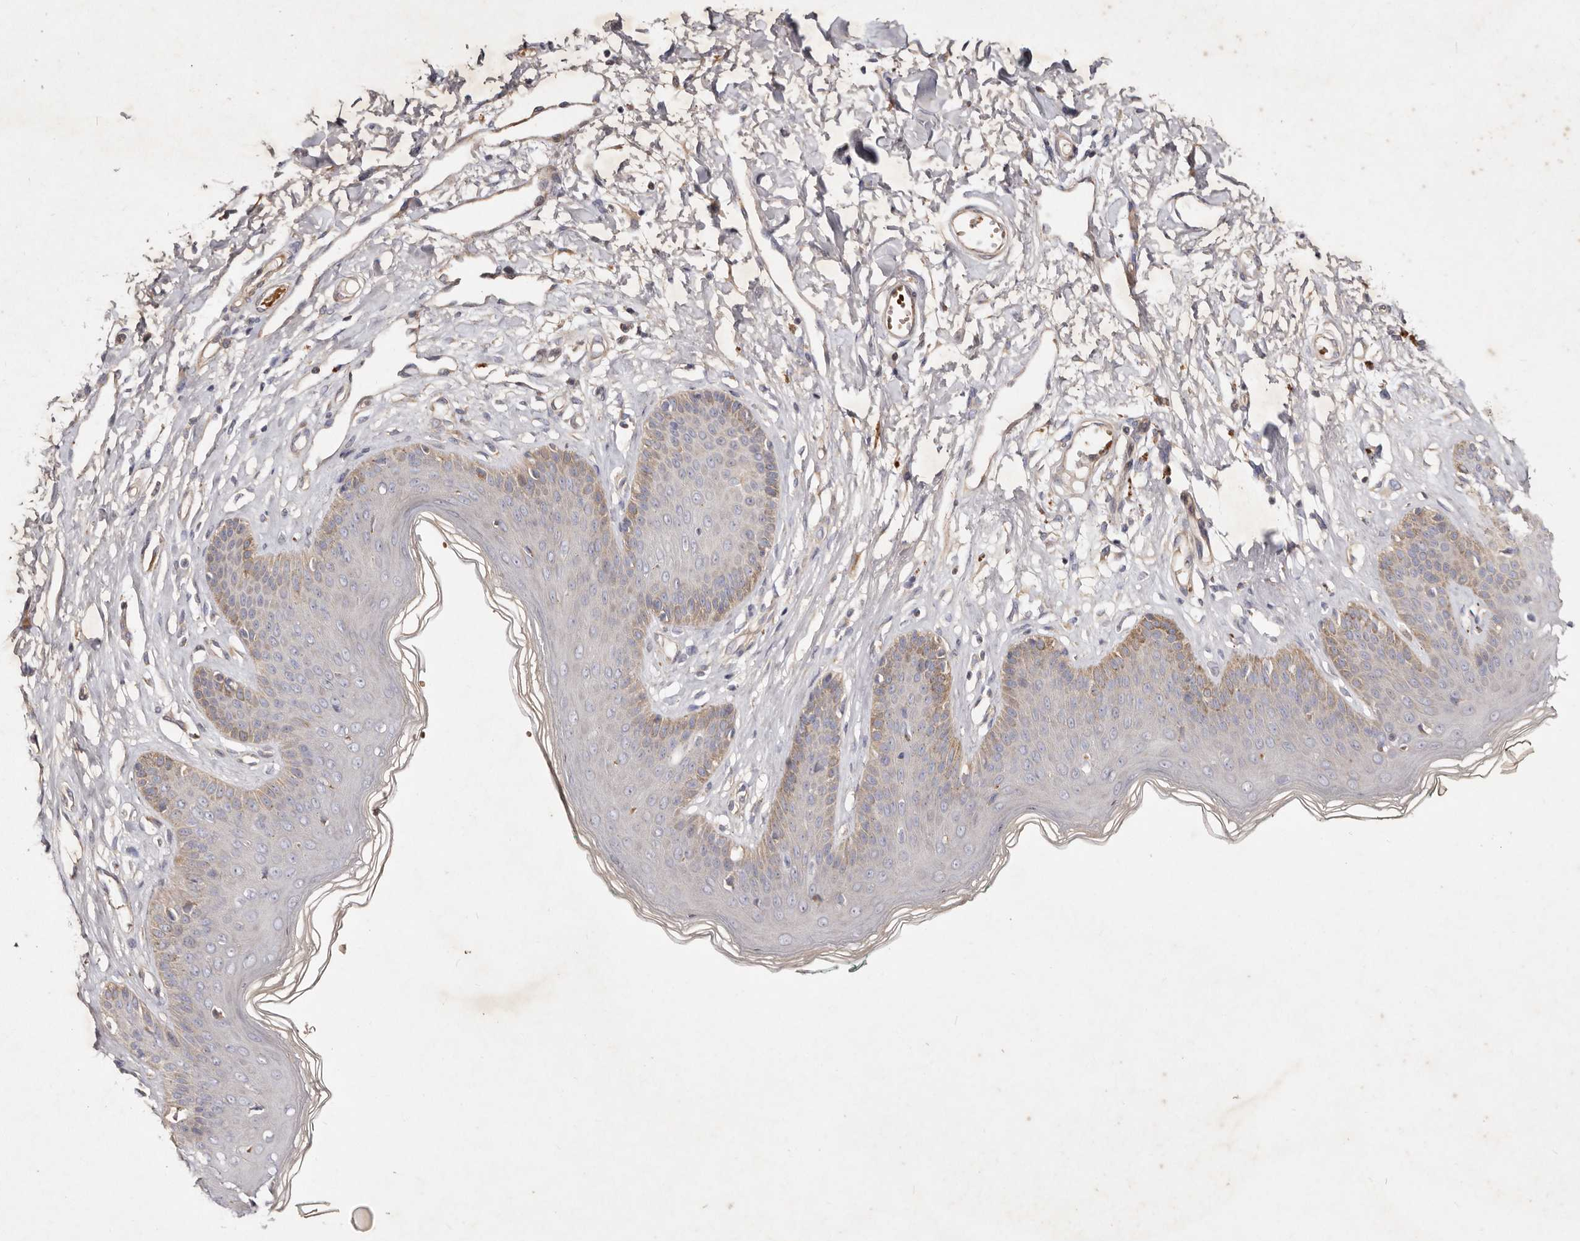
{"staining": {"intensity": "weak", "quantity": "<25%", "location": "cytoplasmic/membranous"}, "tissue": "skin", "cell_type": "Epidermal cells", "image_type": "normal", "snomed": [{"axis": "morphology", "description": "Normal tissue, NOS"}, {"axis": "morphology", "description": "Squamous cell carcinoma, NOS"}, {"axis": "topography", "description": "Vulva"}], "caption": "DAB (3,3'-diaminobenzidine) immunohistochemical staining of benign human skin exhibits no significant staining in epidermal cells. (DAB IHC visualized using brightfield microscopy, high magnification).", "gene": "SLC25A20", "patient": {"sex": "female", "age": 85}}